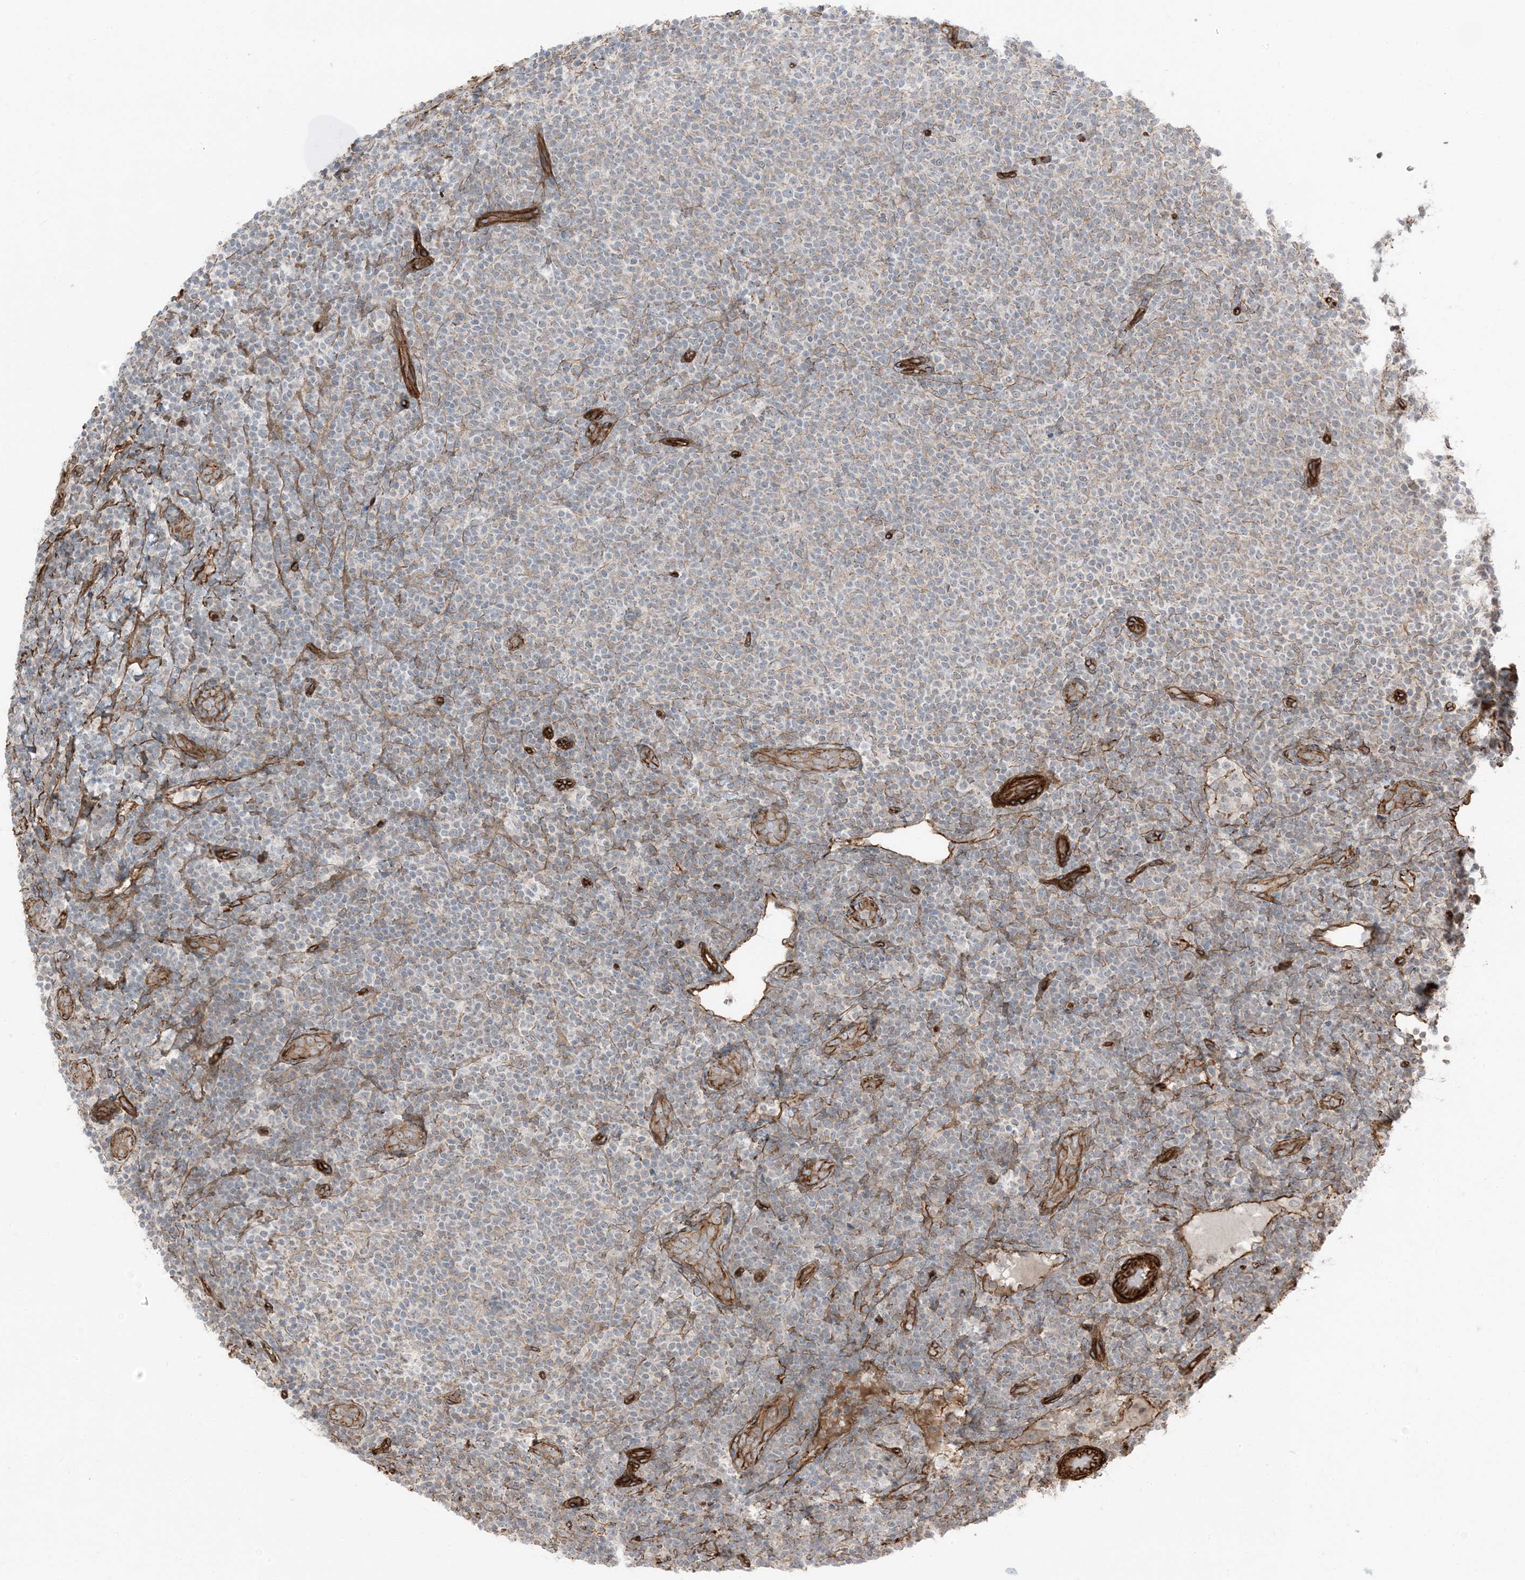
{"staining": {"intensity": "negative", "quantity": "none", "location": "none"}, "tissue": "lymphoma", "cell_type": "Tumor cells", "image_type": "cancer", "snomed": [{"axis": "morphology", "description": "Malignant lymphoma, non-Hodgkin's type, Low grade"}, {"axis": "topography", "description": "Lymph node"}], "caption": "This image is of lymphoma stained with immunohistochemistry to label a protein in brown with the nuclei are counter-stained blue. There is no staining in tumor cells. Nuclei are stained in blue.", "gene": "ZFP90", "patient": {"sex": "male", "age": 66}}